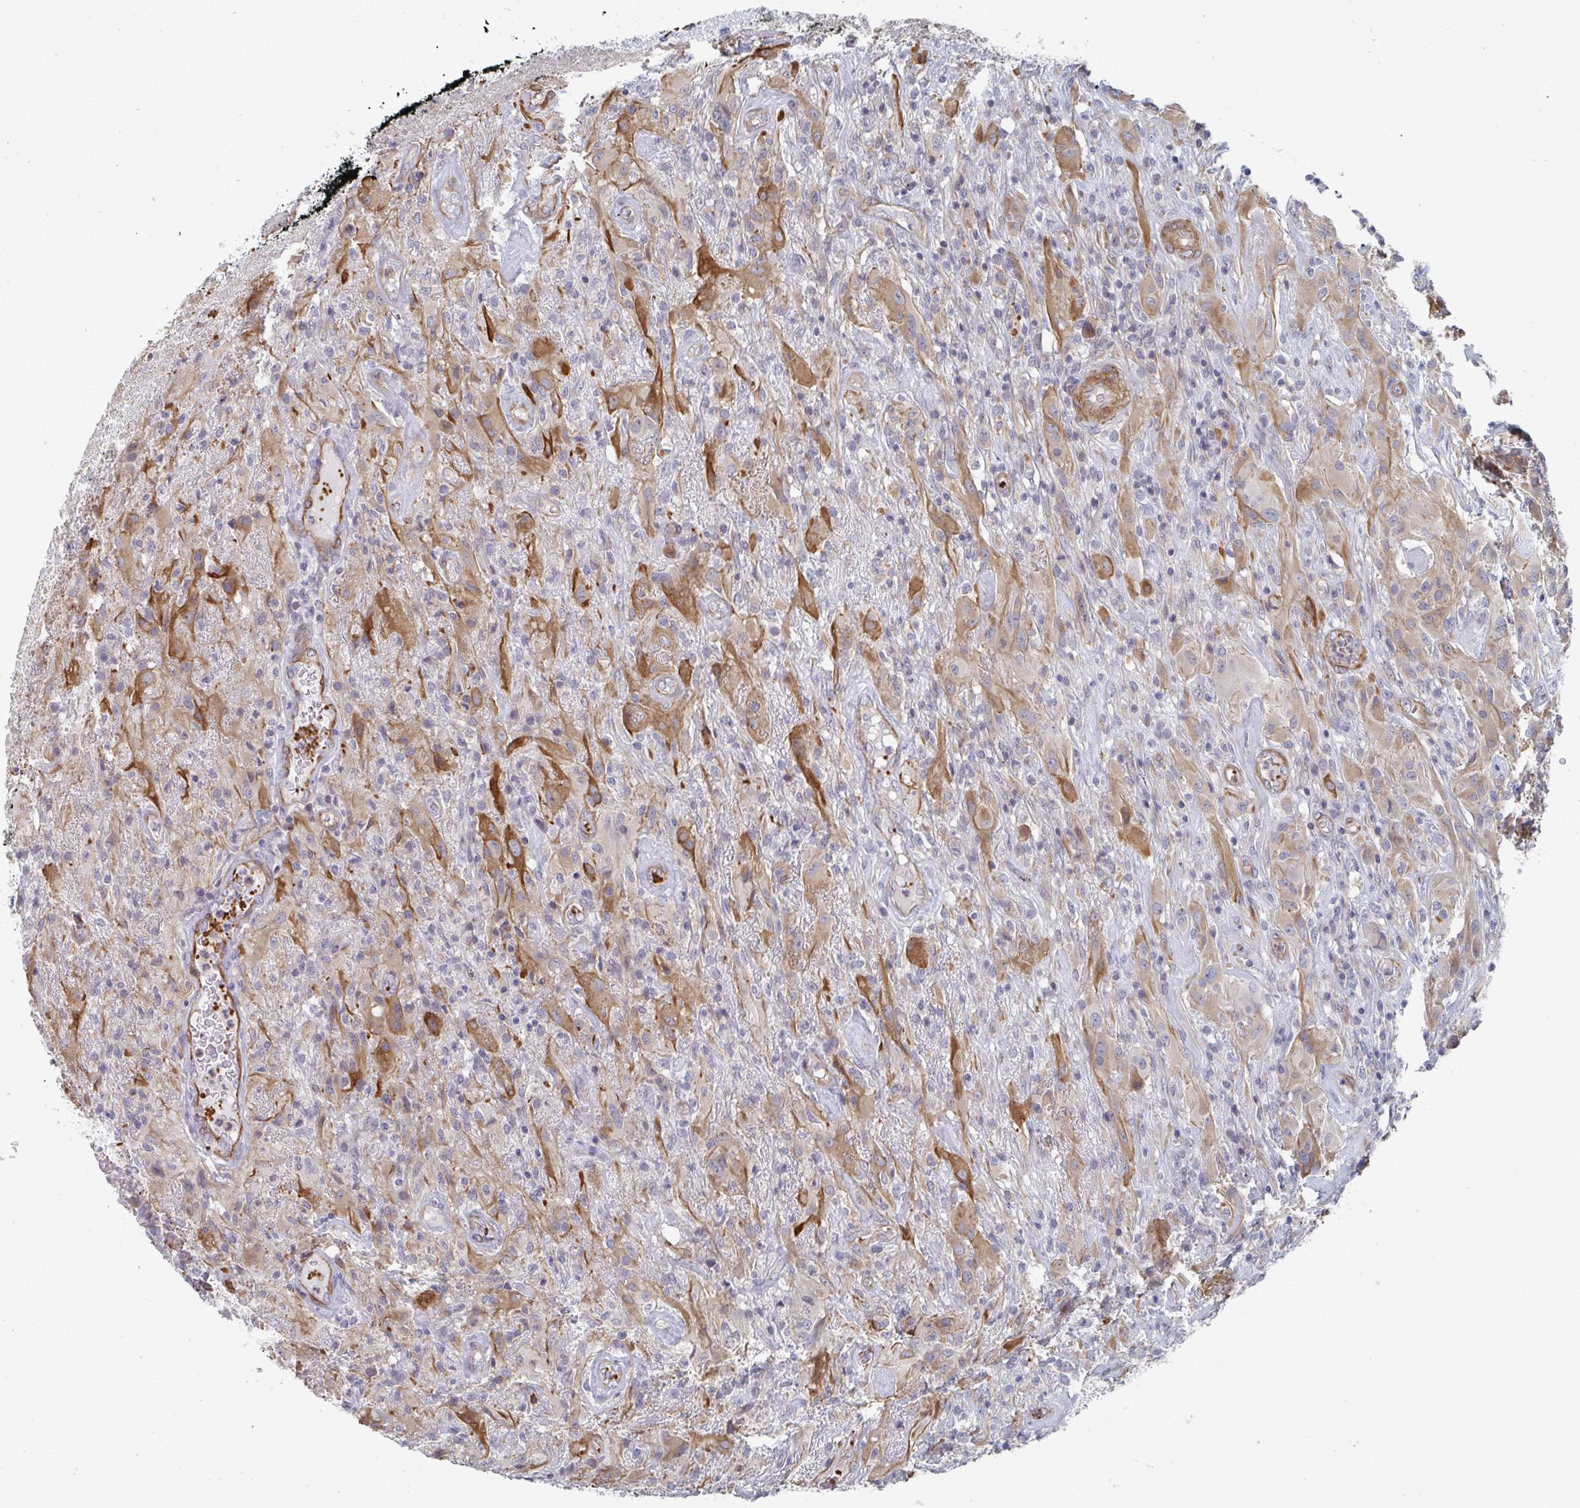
{"staining": {"intensity": "moderate", "quantity": ">75%", "location": "cytoplasmic/membranous"}, "tissue": "glioma", "cell_type": "Tumor cells", "image_type": "cancer", "snomed": [{"axis": "morphology", "description": "Glioma, malignant, High grade"}, {"axis": "topography", "description": "Brain"}], "caption": "Protein expression analysis of human malignant high-grade glioma reveals moderate cytoplasmic/membranous positivity in approximately >75% of tumor cells.", "gene": "NEURL4", "patient": {"sex": "male", "age": 46}}